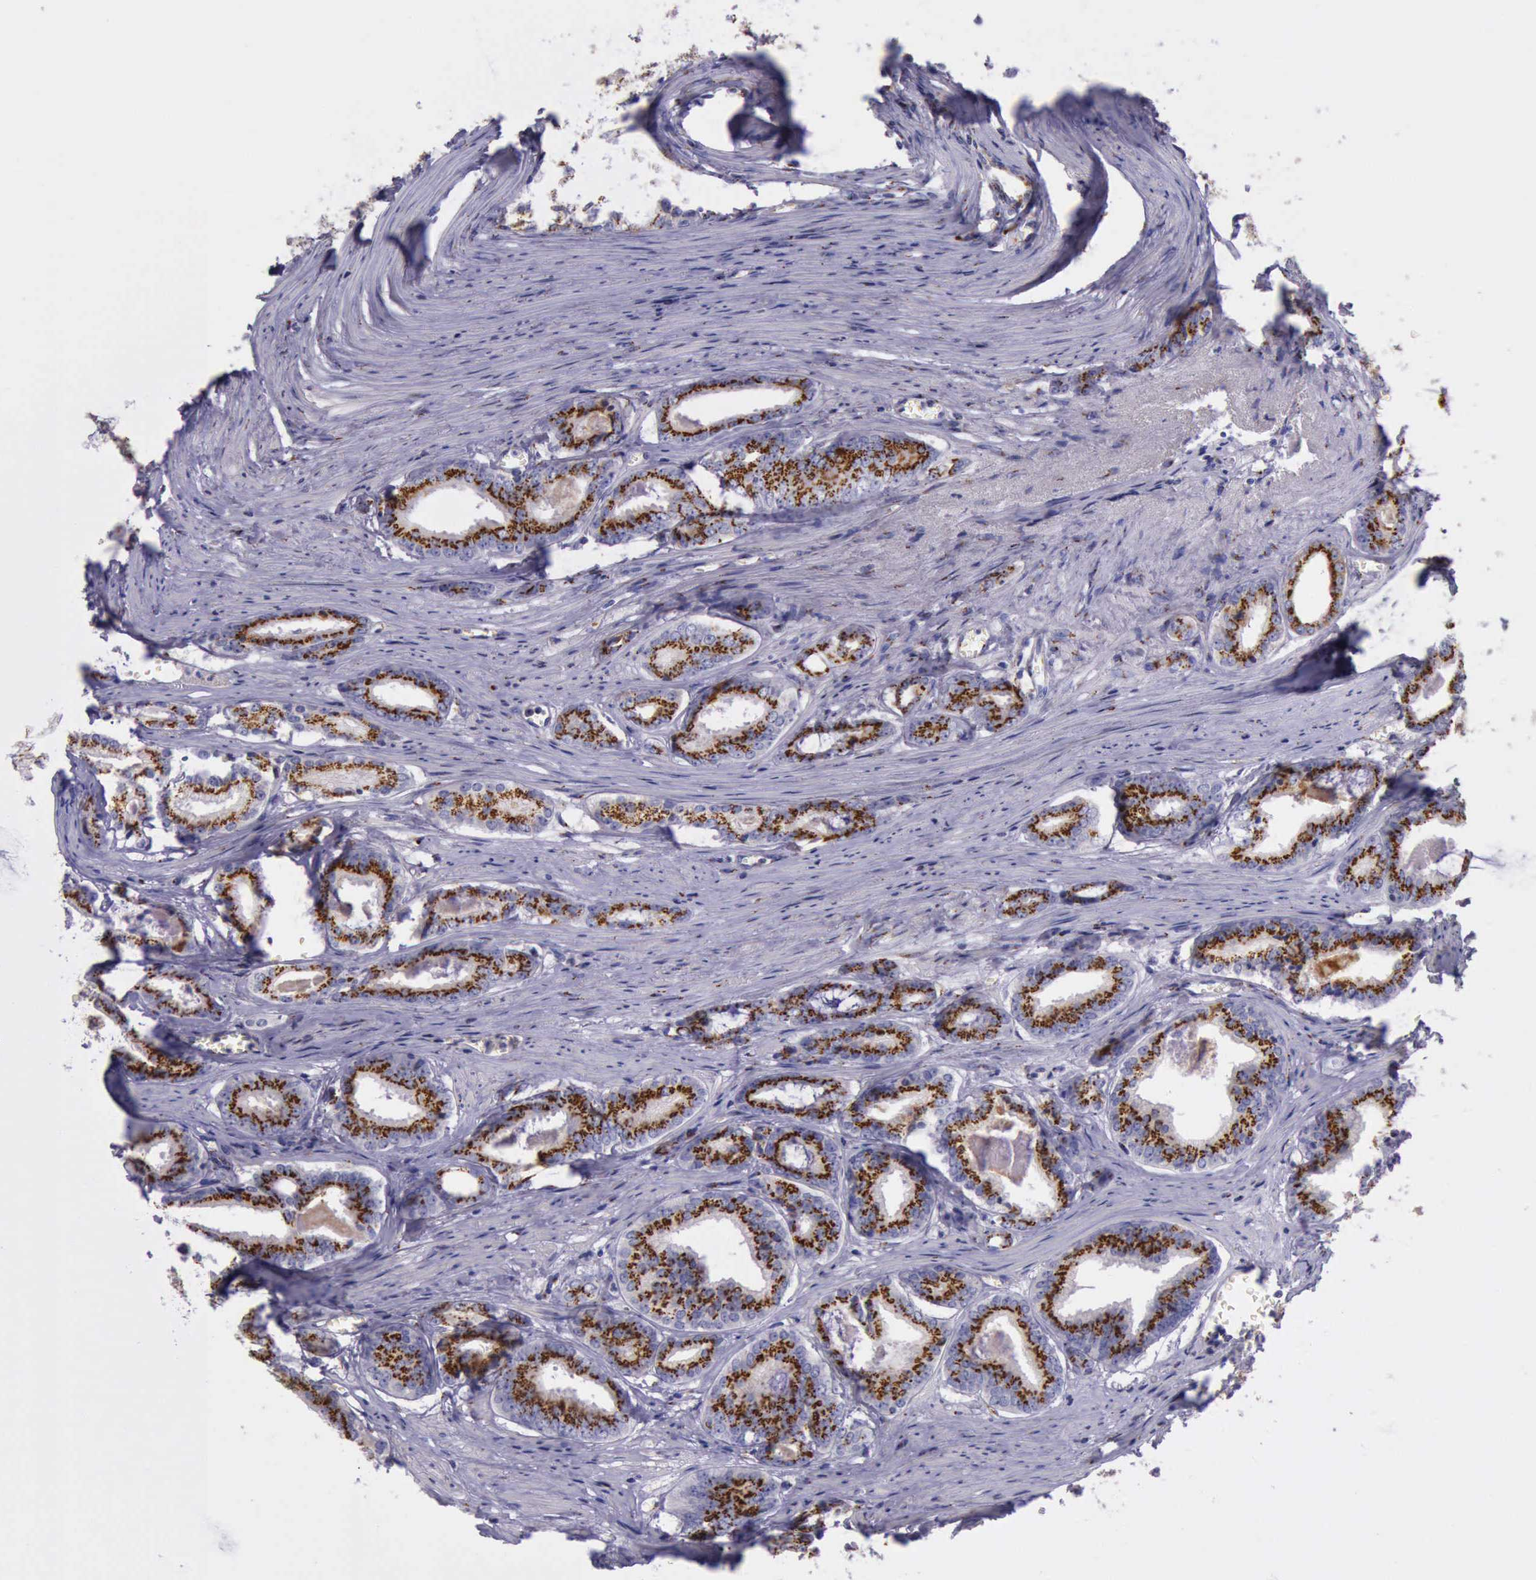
{"staining": {"intensity": "strong", "quantity": ">75%", "location": "cytoplasmic/membranous"}, "tissue": "prostate cancer", "cell_type": "Tumor cells", "image_type": "cancer", "snomed": [{"axis": "morphology", "description": "Adenocarcinoma, Medium grade"}, {"axis": "topography", "description": "Prostate"}], "caption": "Prostate cancer (medium-grade adenocarcinoma) stained with a brown dye demonstrates strong cytoplasmic/membranous positive staining in about >75% of tumor cells.", "gene": "GOLGA5", "patient": {"sex": "male", "age": 79}}